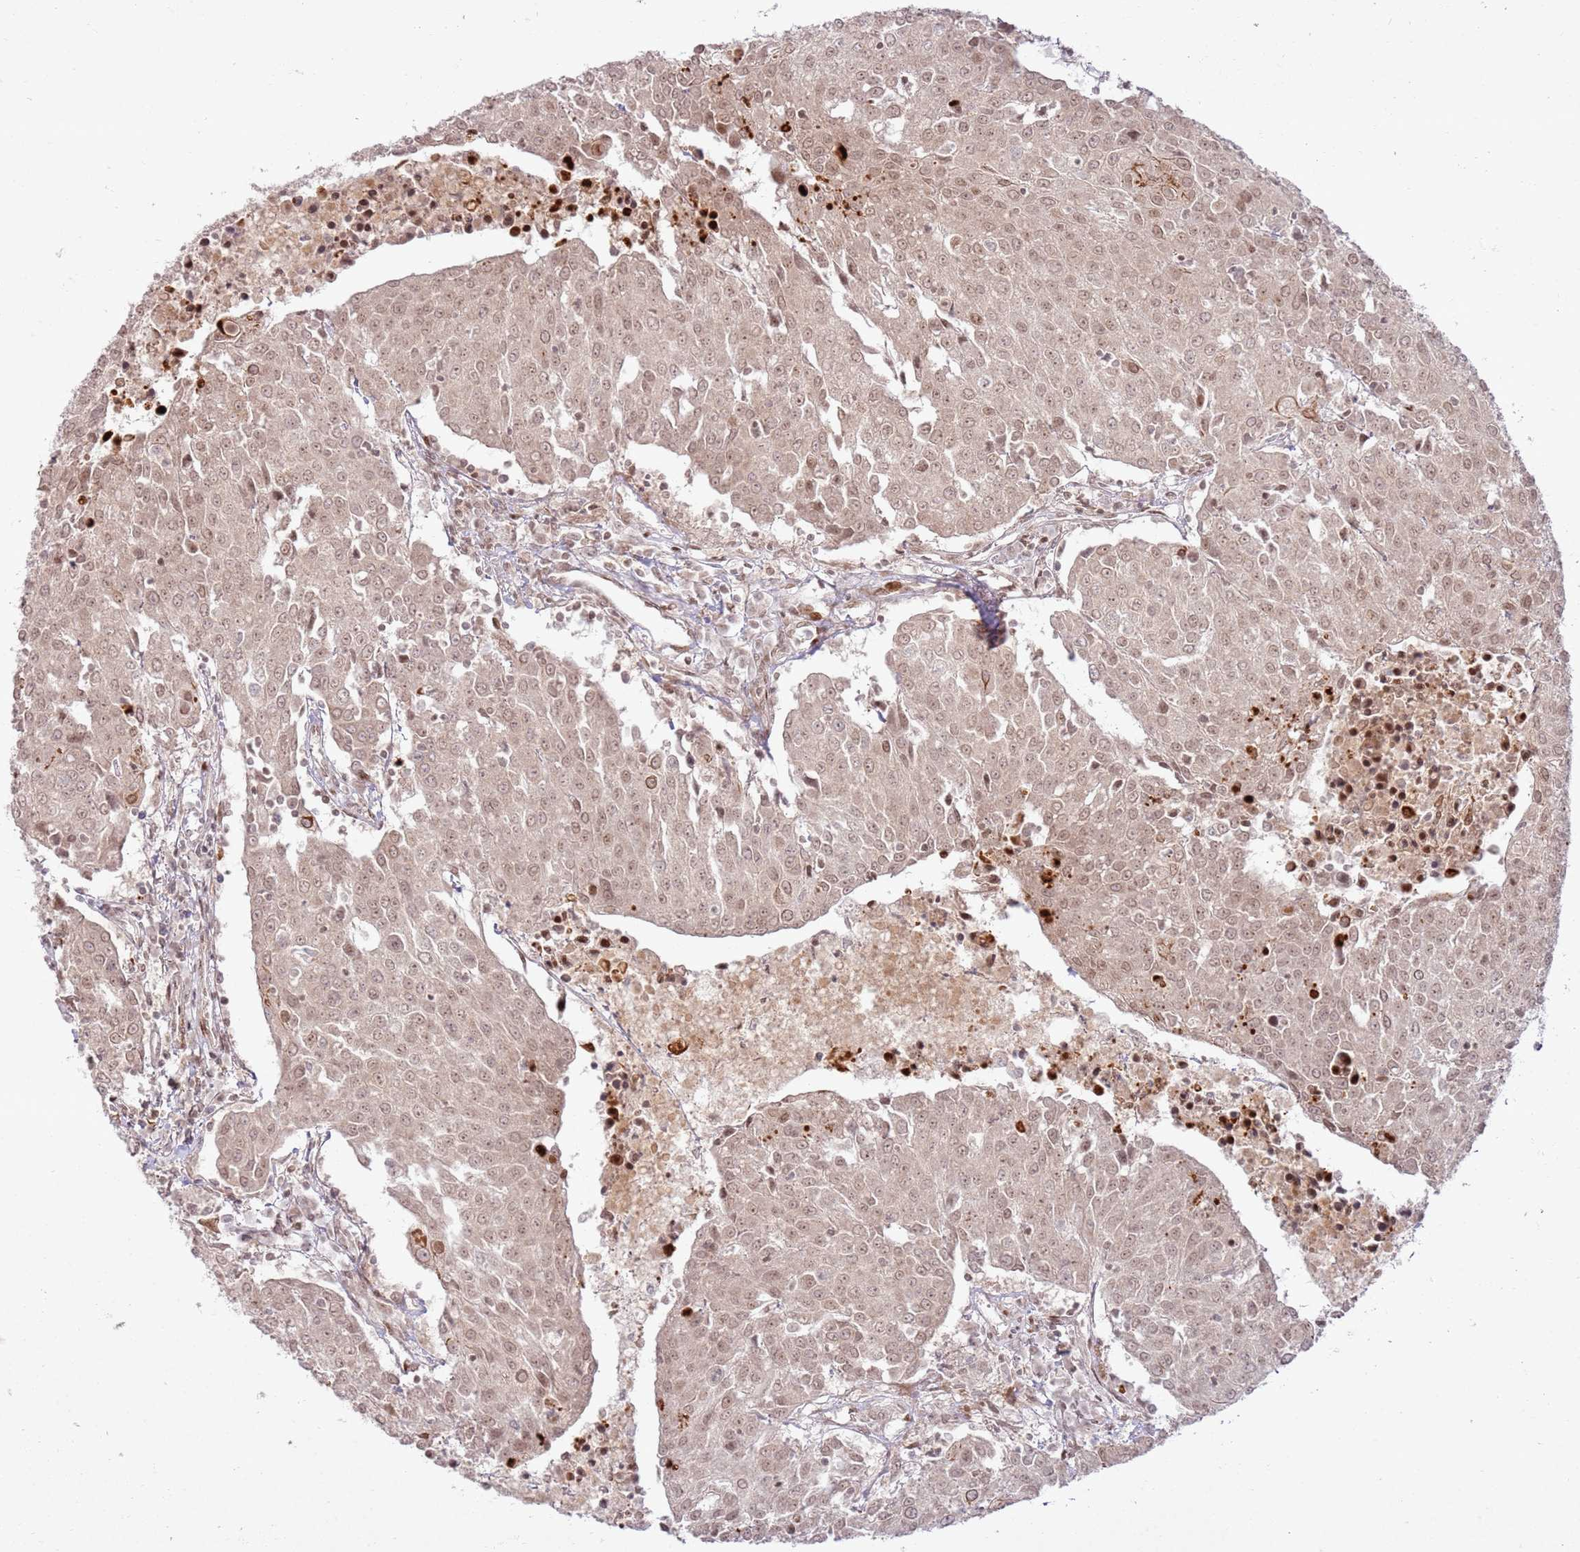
{"staining": {"intensity": "moderate", "quantity": ">75%", "location": "nuclear"}, "tissue": "urothelial cancer", "cell_type": "Tumor cells", "image_type": "cancer", "snomed": [{"axis": "morphology", "description": "Urothelial carcinoma, High grade"}, {"axis": "topography", "description": "Urinary bladder"}], "caption": "An immunohistochemistry (IHC) micrograph of tumor tissue is shown. Protein staining in brown highlights moderate nuclear positivity in high-grade urothelial carcinoma within tumor cells.", "gene": "KLHL36", "patient": {"sex": "female", "age": 85}}